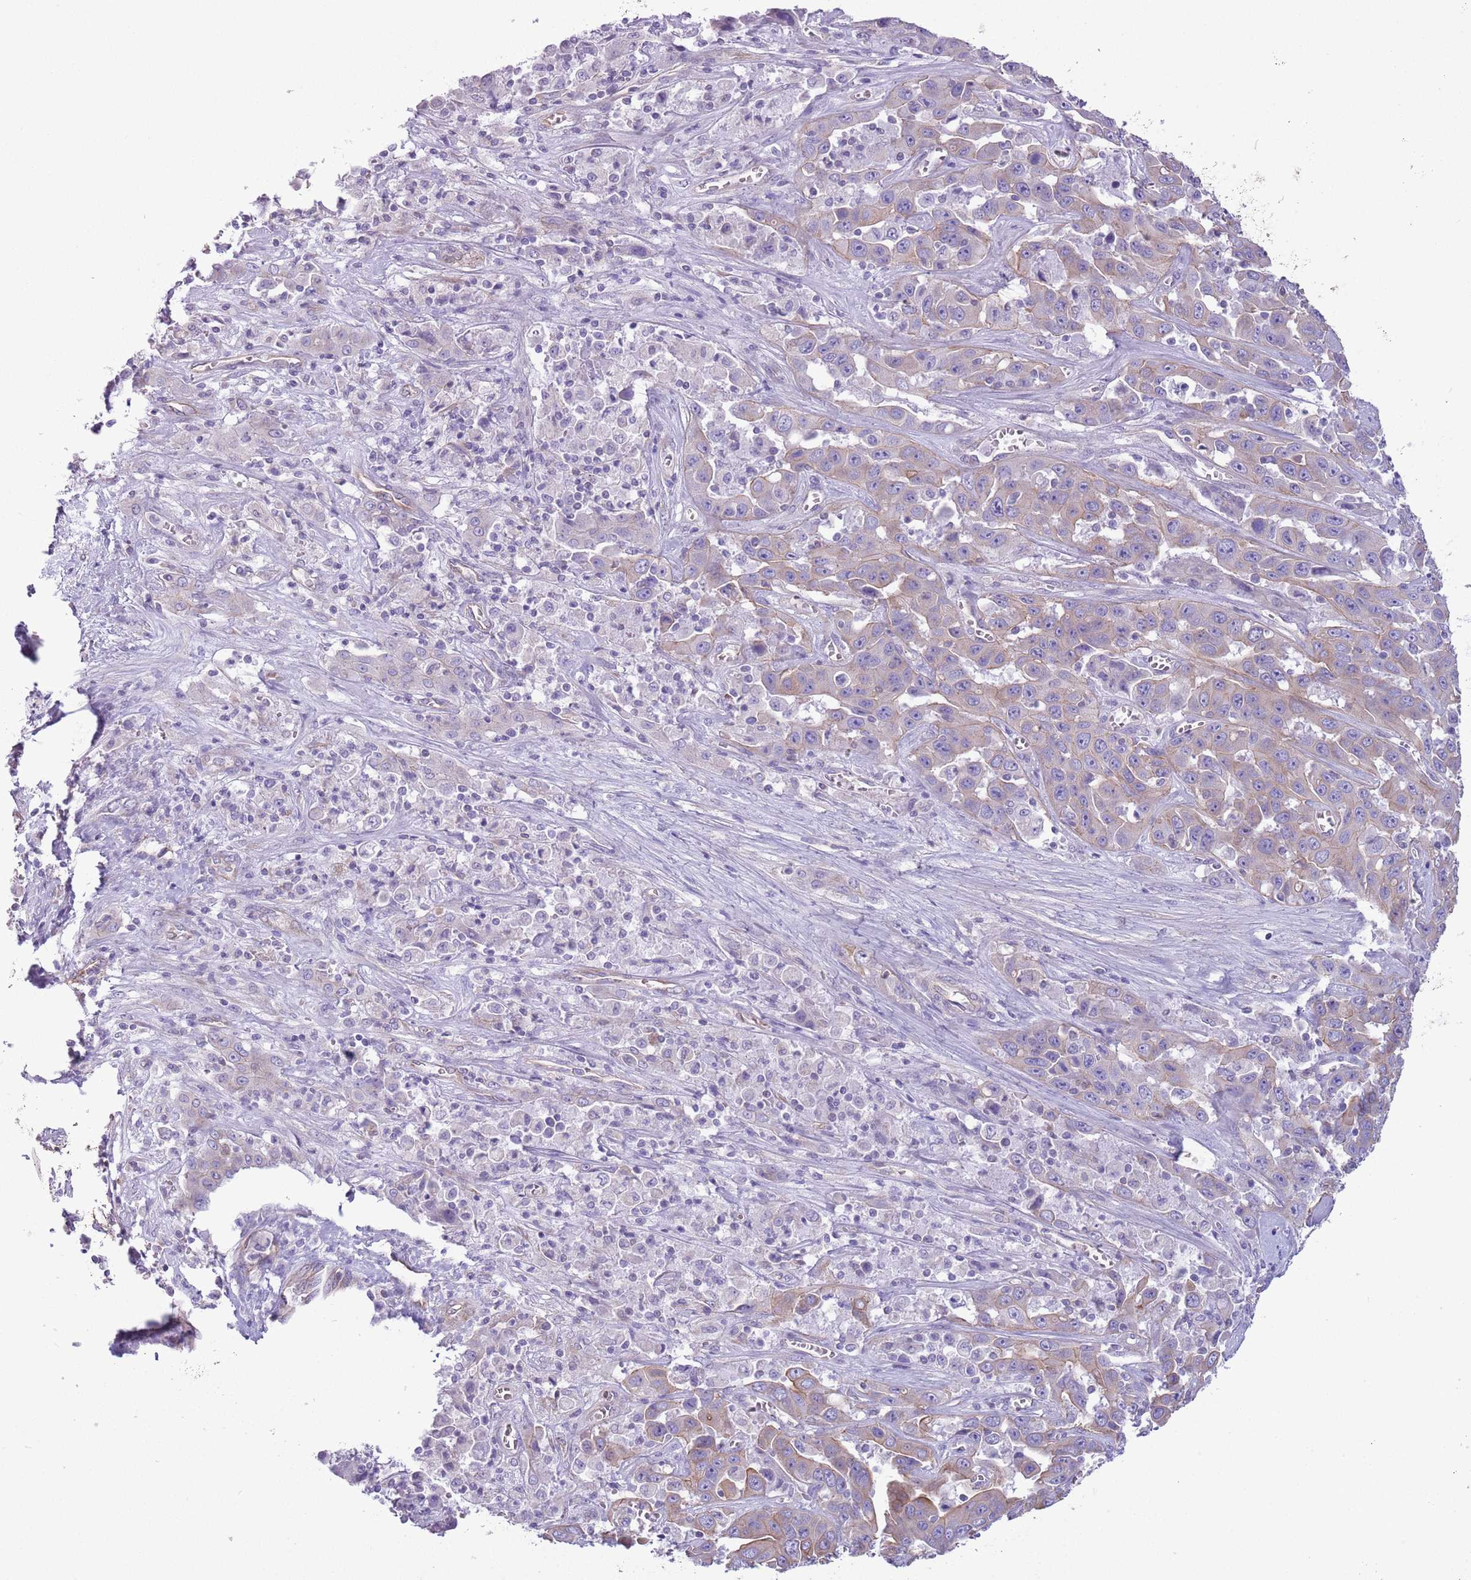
{"staining": {"intensity": "weak", "quantity": "25%-75%", "location": "cytoplasmic/membranous"}, "tissue": "liver cancer", "cell_type": "Tumor cells", "image_type": "cancer", "snomed": [{"axis": "morphology", "description": "Cholangiocarcinoma"}, {"axis": "topography", "description": "Liver"}], "caption": "Weak cytoplasmic/membranous protein expression is appreciated in approximately 25%-75% of tumor cells in liver cancer (cholangiocarcinoma). The staining was performed using DAB to visualize the protein expression in brown, while the nuclei were stained in blue with hematoxylin (Magnification: 20x).", "gene": "RBP3", "patient": {"sex": "female", "age": 52}}